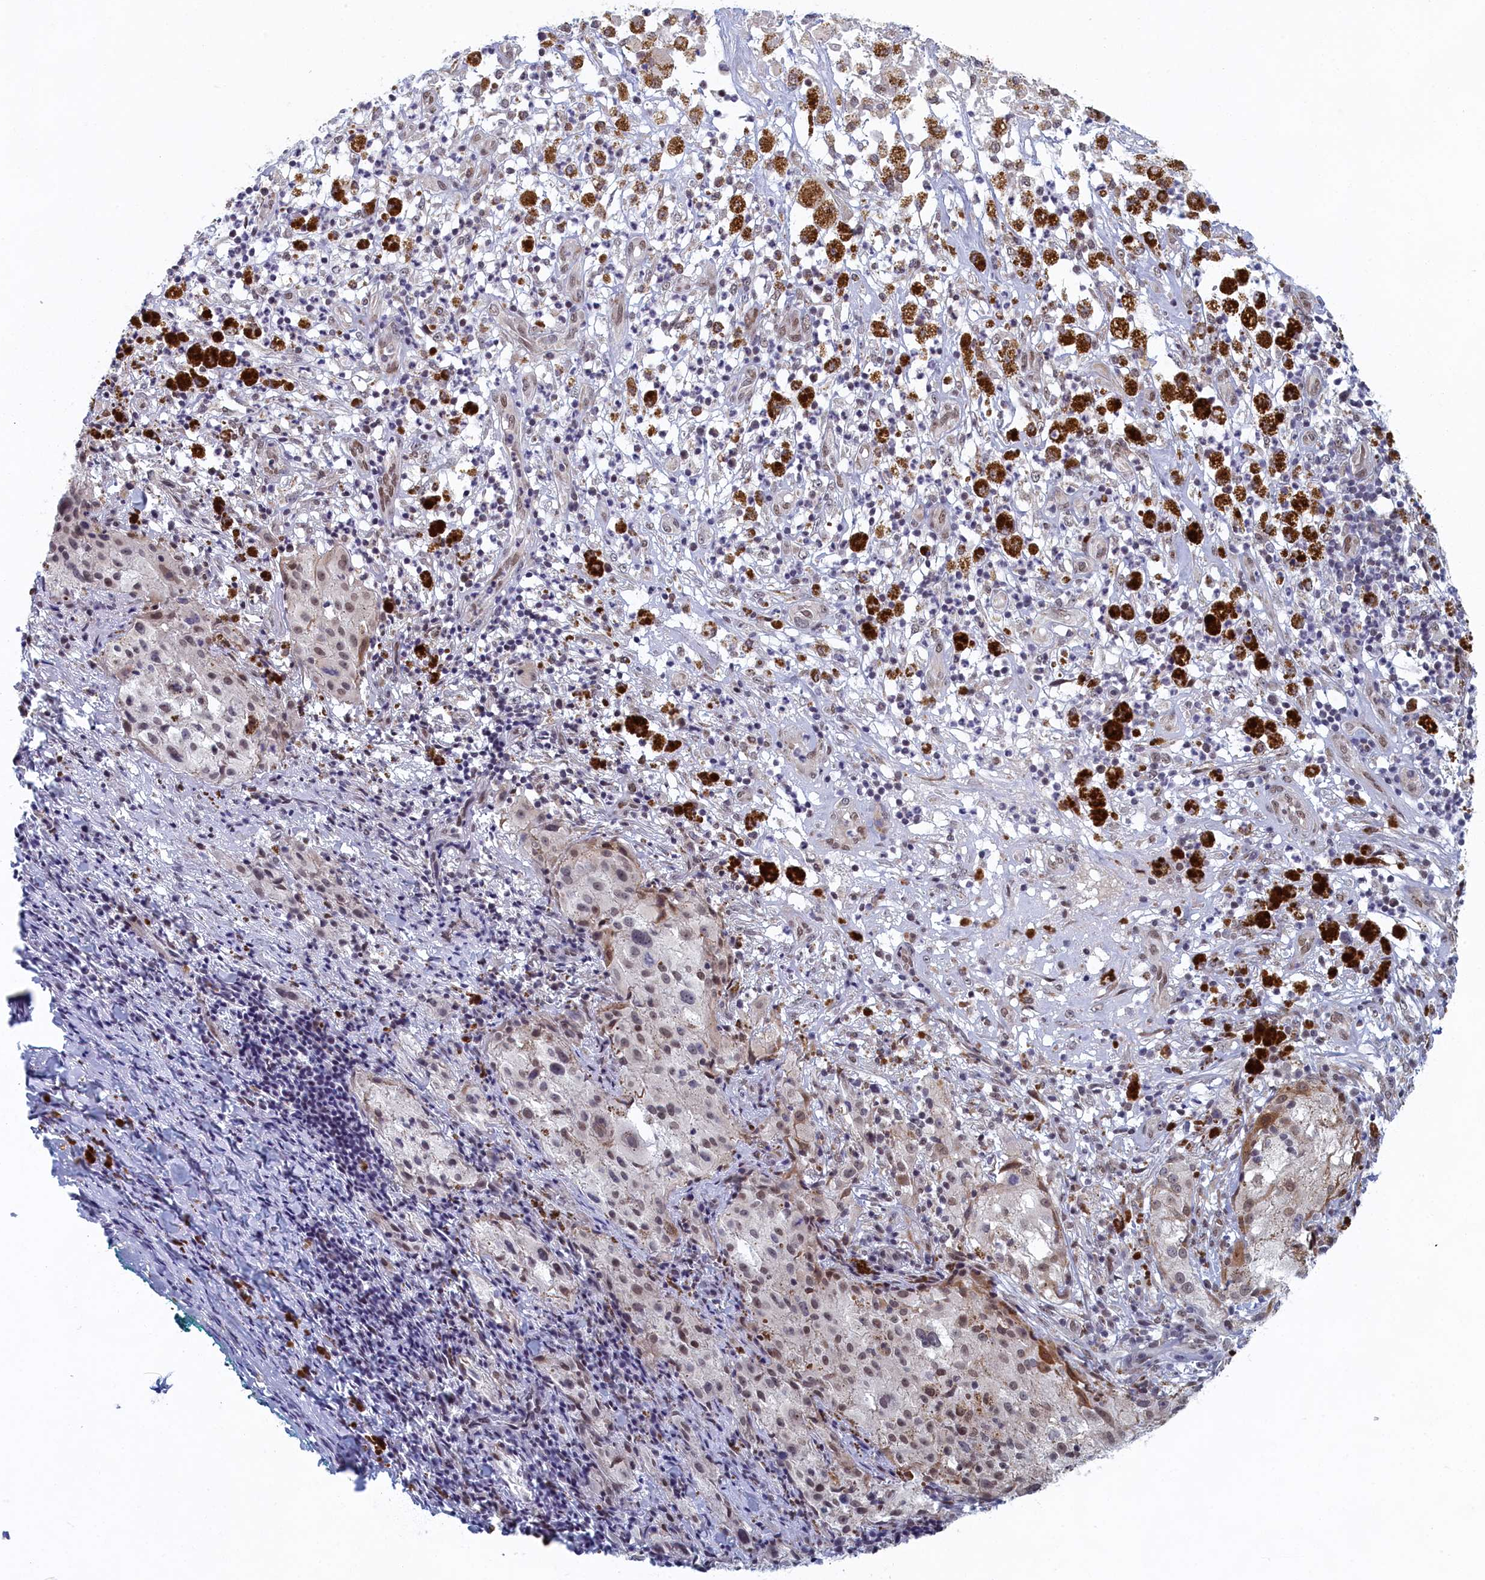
{"staining": {"intensity": "weak", "quantity": "<25%", "location": "nuclear"}, "tissue": "melanoma", "cell_type": "Tumor cells", "image_type": "cancer", "snomed": [{"axis": "morphology", "description": "Necrosis, NOS"}, {"axis": "morphology", "description": "Malignant melanoma, NOS"}, {"axis": "topography", "description": "Skin"}], "caption": "An immunohistochemistry (IHC) histopathology image of malignant melanoma is shown. There is no staining in tumor cells of malignant melanoma.", "gene": "DNAJC17", "patient": {"sex": "female", "age": 87}}